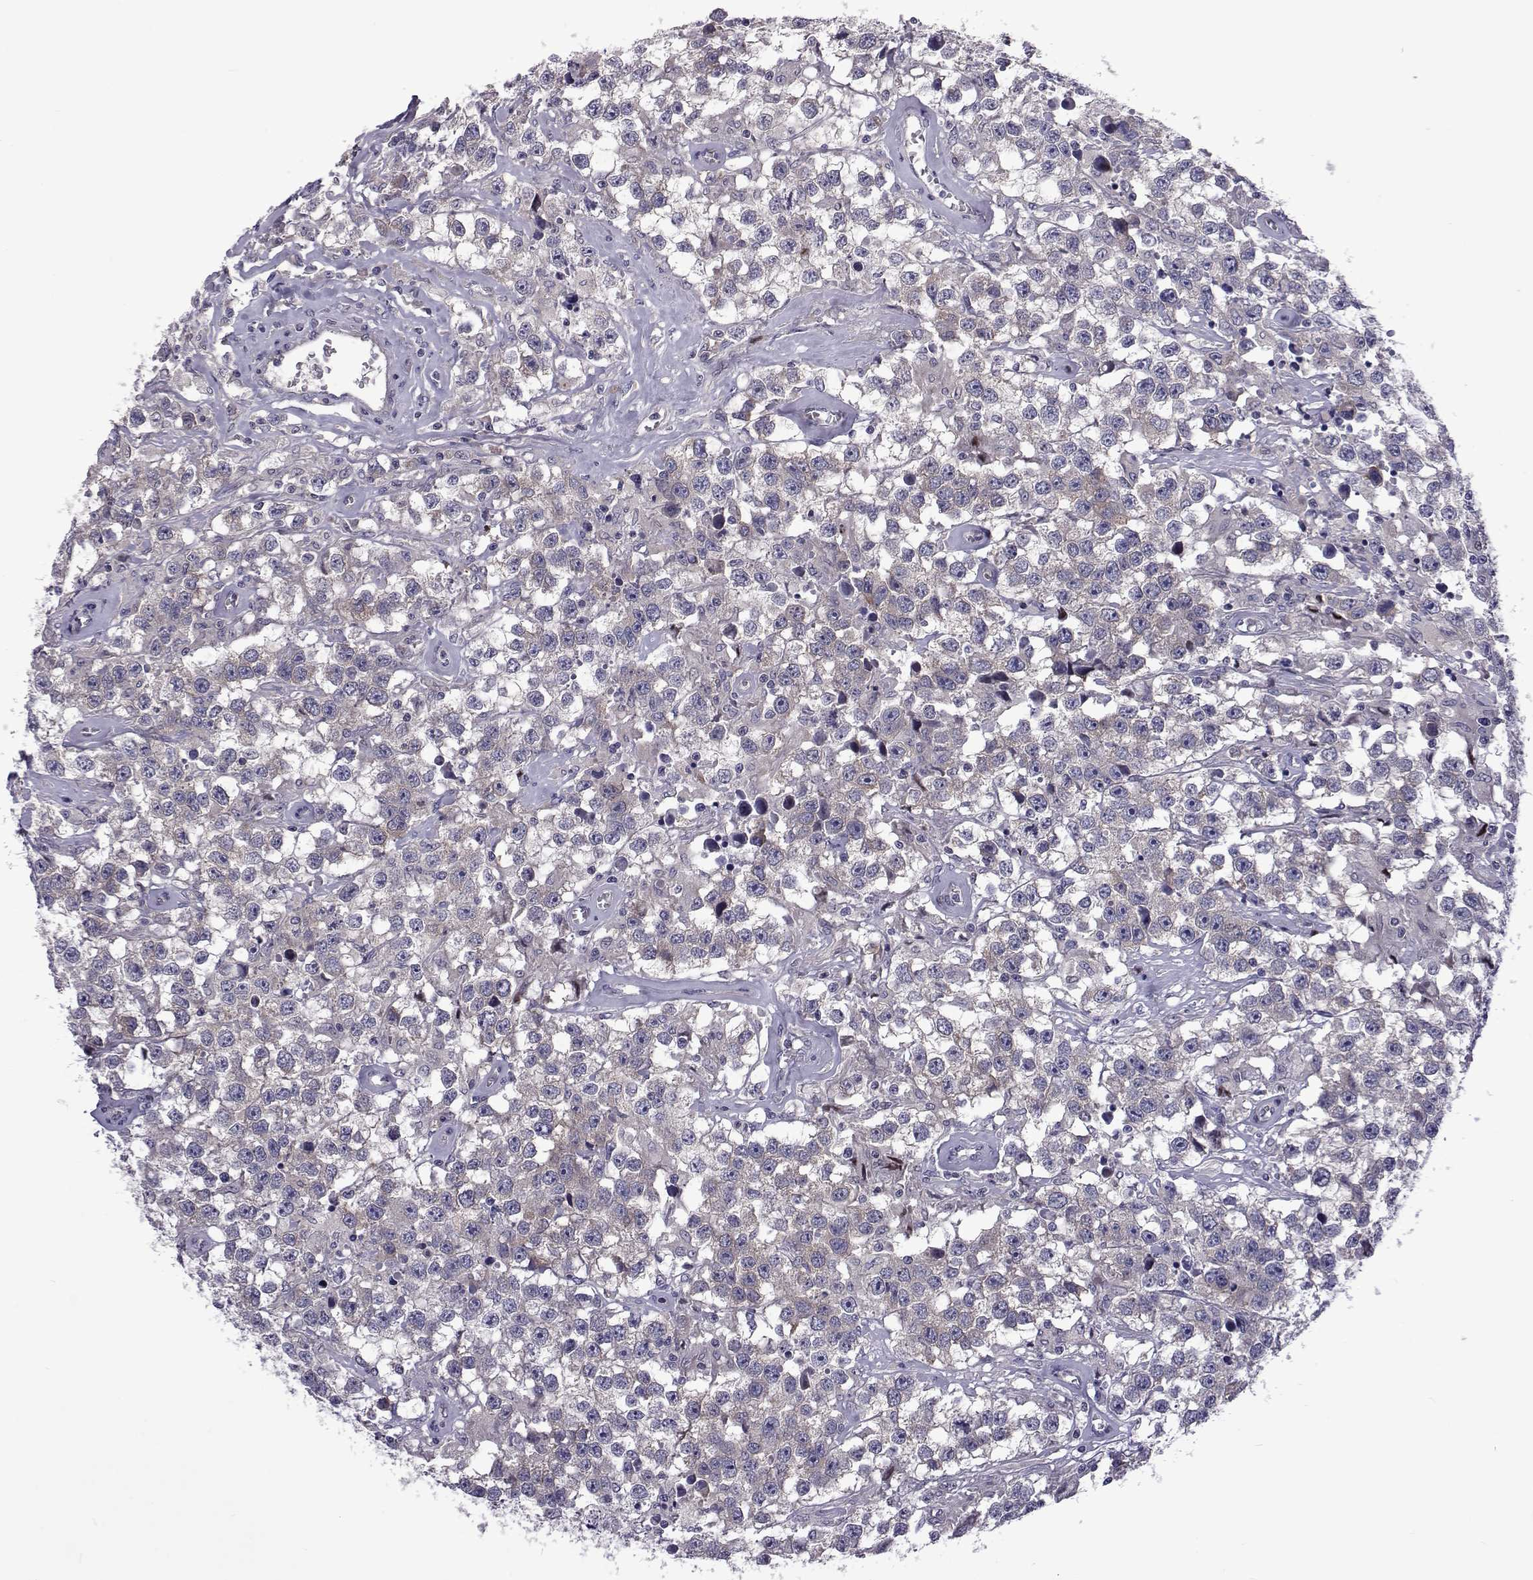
{"staining": {"intensity": "weak", "quantity": "<25%", "location": "cytoplasmic/membranous"}, "tissue": "testis cancer", "cell_type": "Tumor cells", "image_type": "cancer", "snomed": [{"axis": "morphology", "description": "Seminoma, NOS"}, {"axis": "topography", "description": "Testis"}], "caption": "This micrograph is of testis seminoma stained with IHC to label a protein in brown with the nuclei are counter-stained blue. There is no positivity in tumor cells.", "gene": "TCF15", "patient": {"sex": "male", "age": 43}}